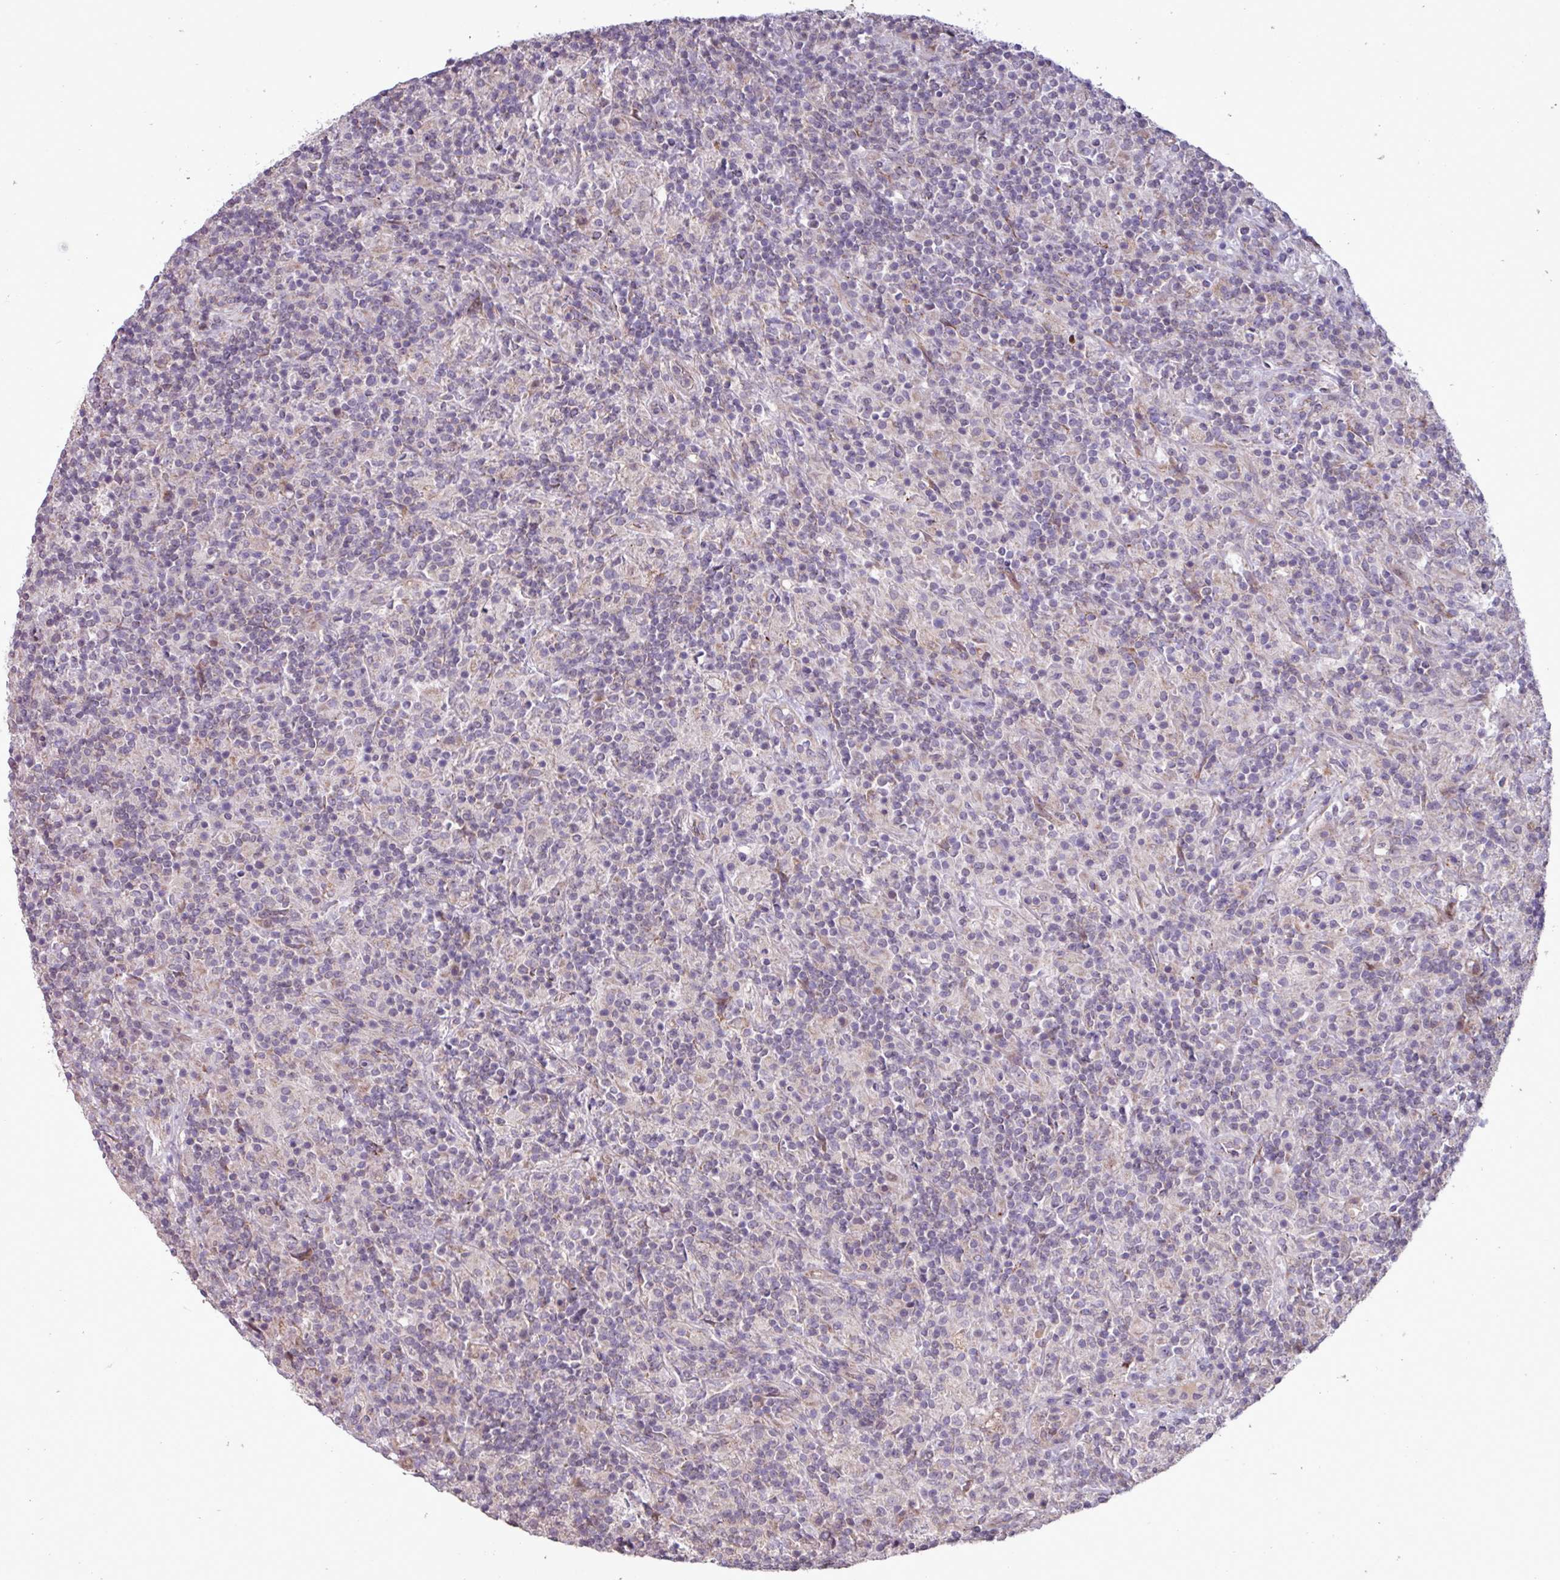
{"staining": {"intensity": "negative", "quantity": "none", "location": "none"}, "tissue": "lymphoma", "cell_type": "Tumor cells", "image_type": "cancer", "snomed": [{"axis": "morphology", "description": "Hodgkin's disease, NOS"}, {"axis": "topography", "description": "Lymph node"}], "caption": "Micrograph shows no protein staining in tumor cells of lymphoma tissue.", "gene": "PDPR", "patient": {"sex": "male", "age": 70}}